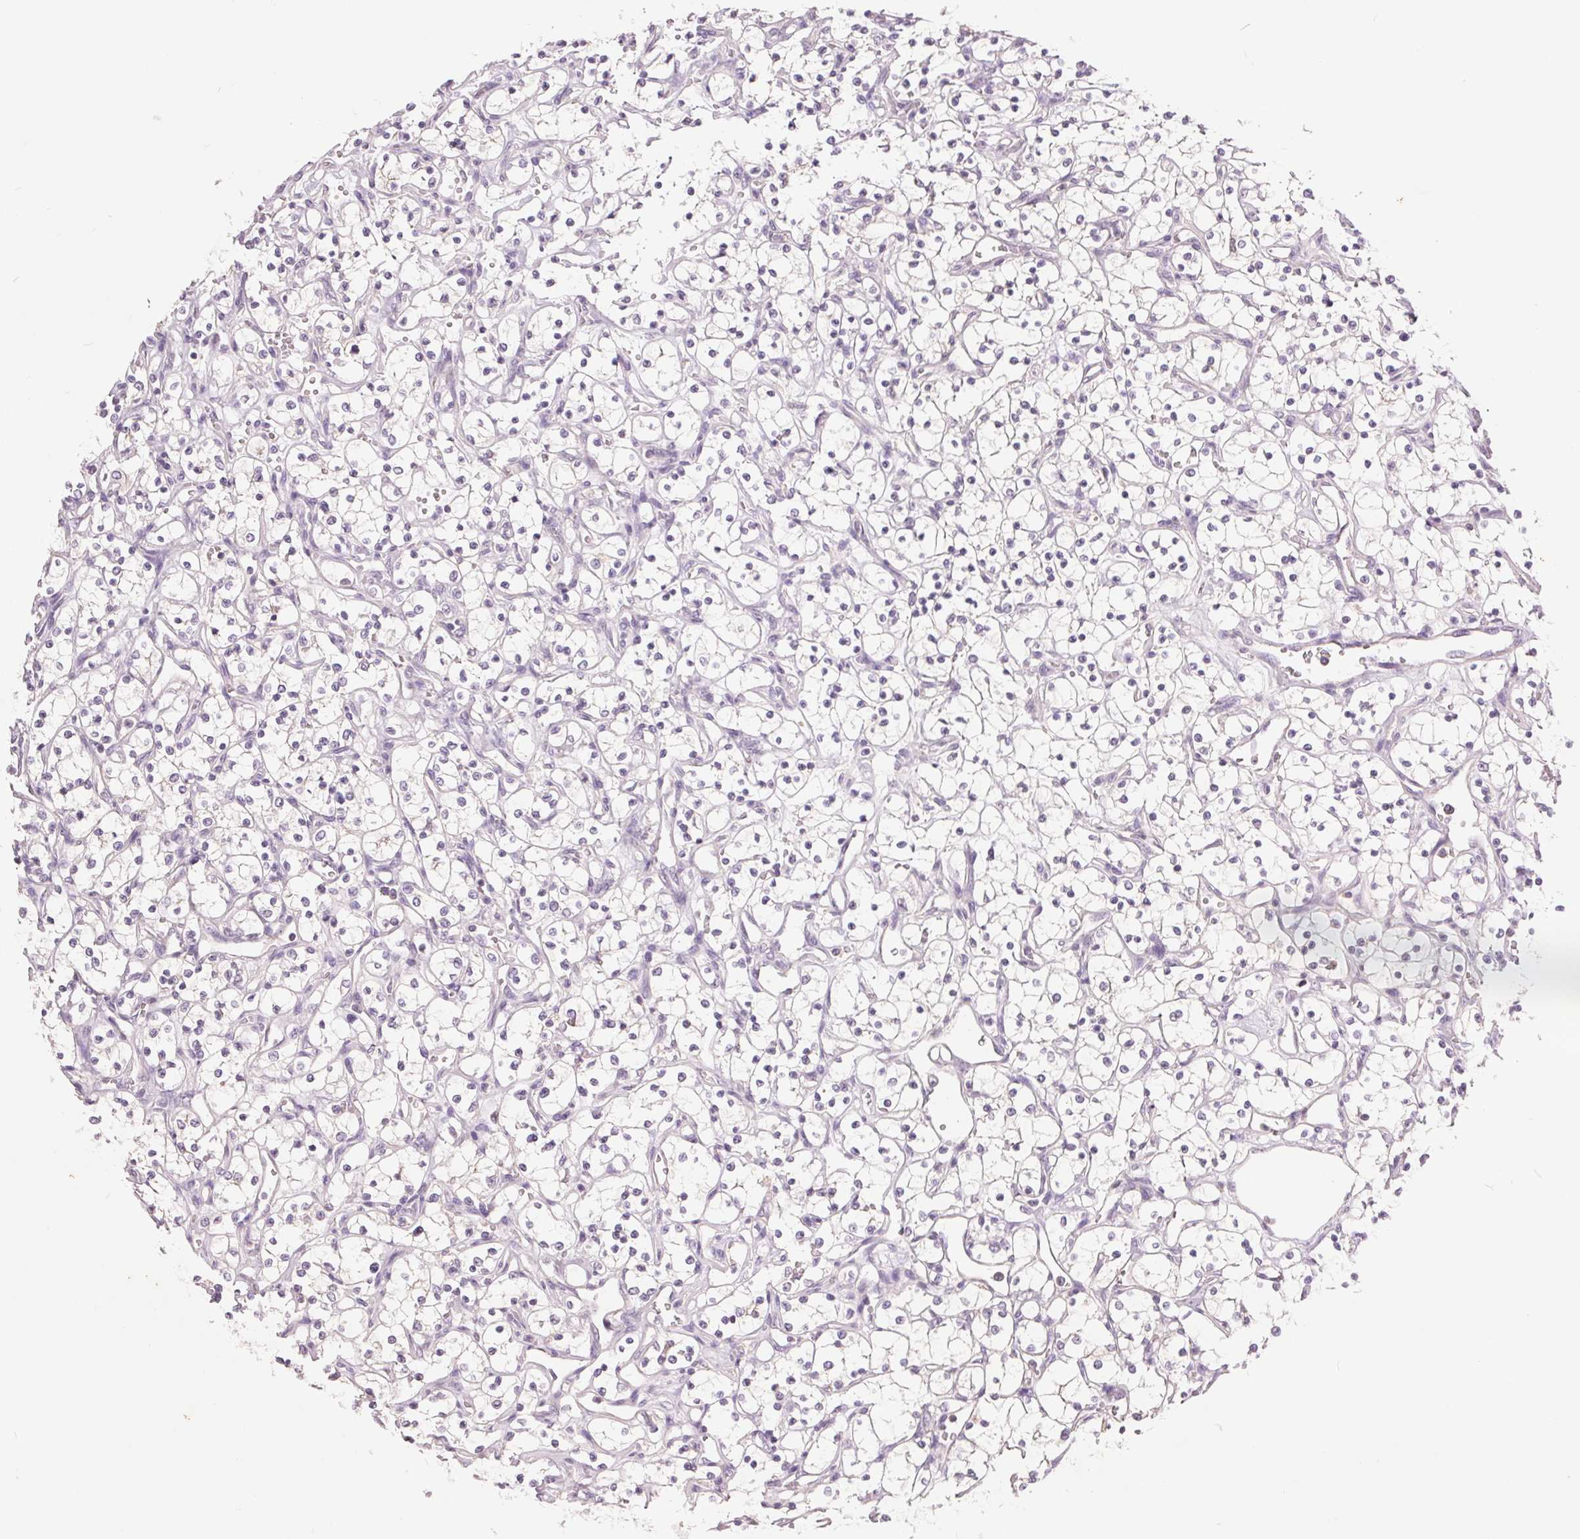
{"staining": {"intensity": "negative", "quantity": "none", "location": "none"}, "tissue": "renal cancer", "cell_type": "Tumor cells", "image_type": "cancer", "snomed": [{"axis": "morphology", "description": "Adenocarcinoma, NOS"}, {"axis": "topography", "description": "Kidney"}], "caption": "This is an immunohistochemistry histopathology image of renal cancer (adenocarcinoma). There is no staining in tumor cells.", "gene": "FXYD4", "patient": {"sex": "female", "age": 69}}